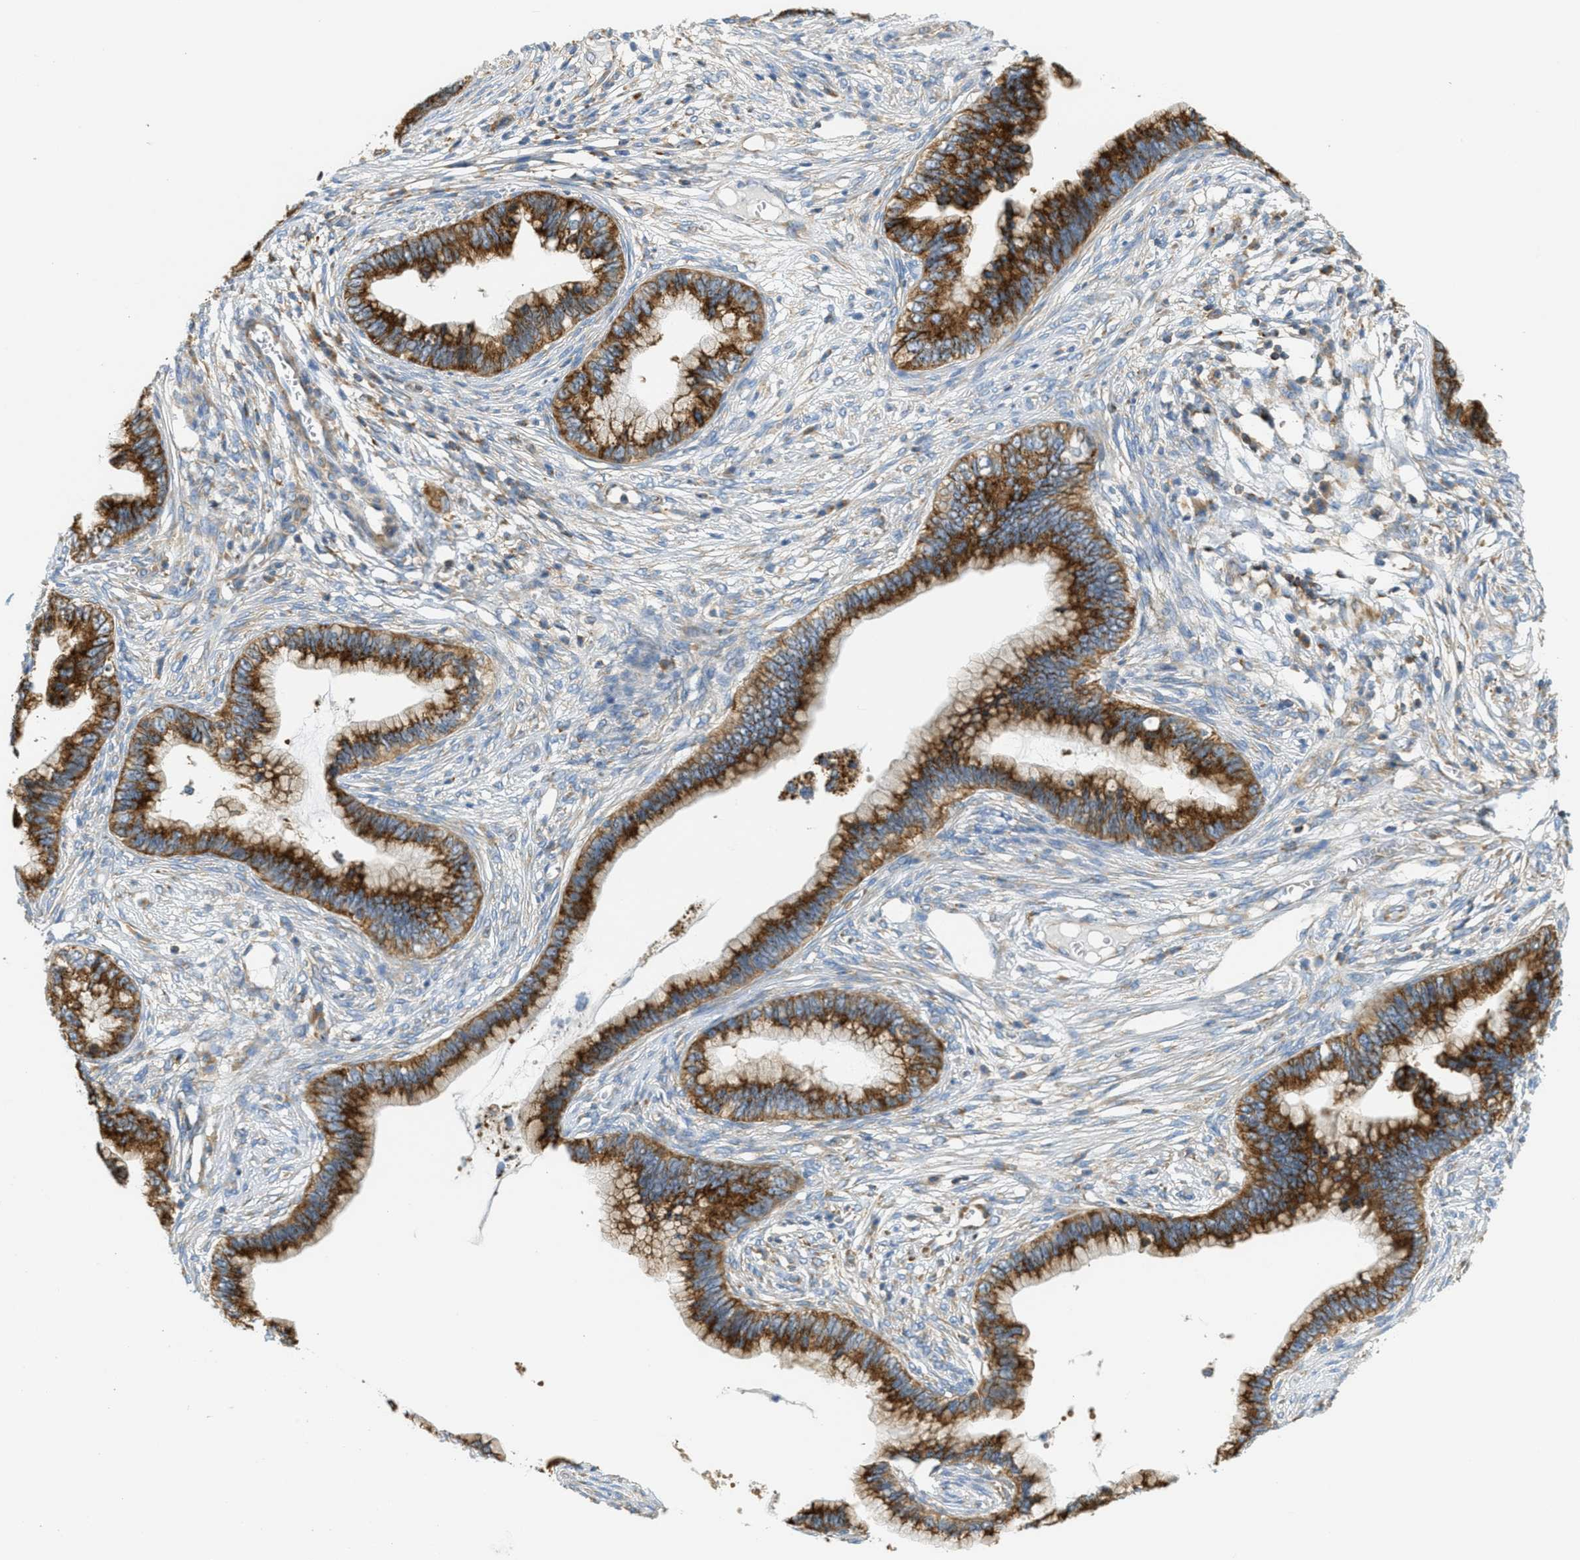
{"staining": {"intensity": "strong", "quantity": ">75%", "location": "cytoplasmic/membranous"}, "tissue": "cervical cancer", "cell_type": "Tumor cells", "image_type": "cancer", "snomed": [{"axis": "morphology", "description": "Adenocarcinoma, NOS"}, {"axis": "topography", "description": "Cervix"}], "caption": "High-power microscopy captured an IHC photomicrograph of cervical cancer (adenocarcinoma), revealing strong cytoplasmic/membranous staining in approximately >75% of tumor cells.", "gene": "ABCF1", "patient": {"sex": "female", "age": 44}}